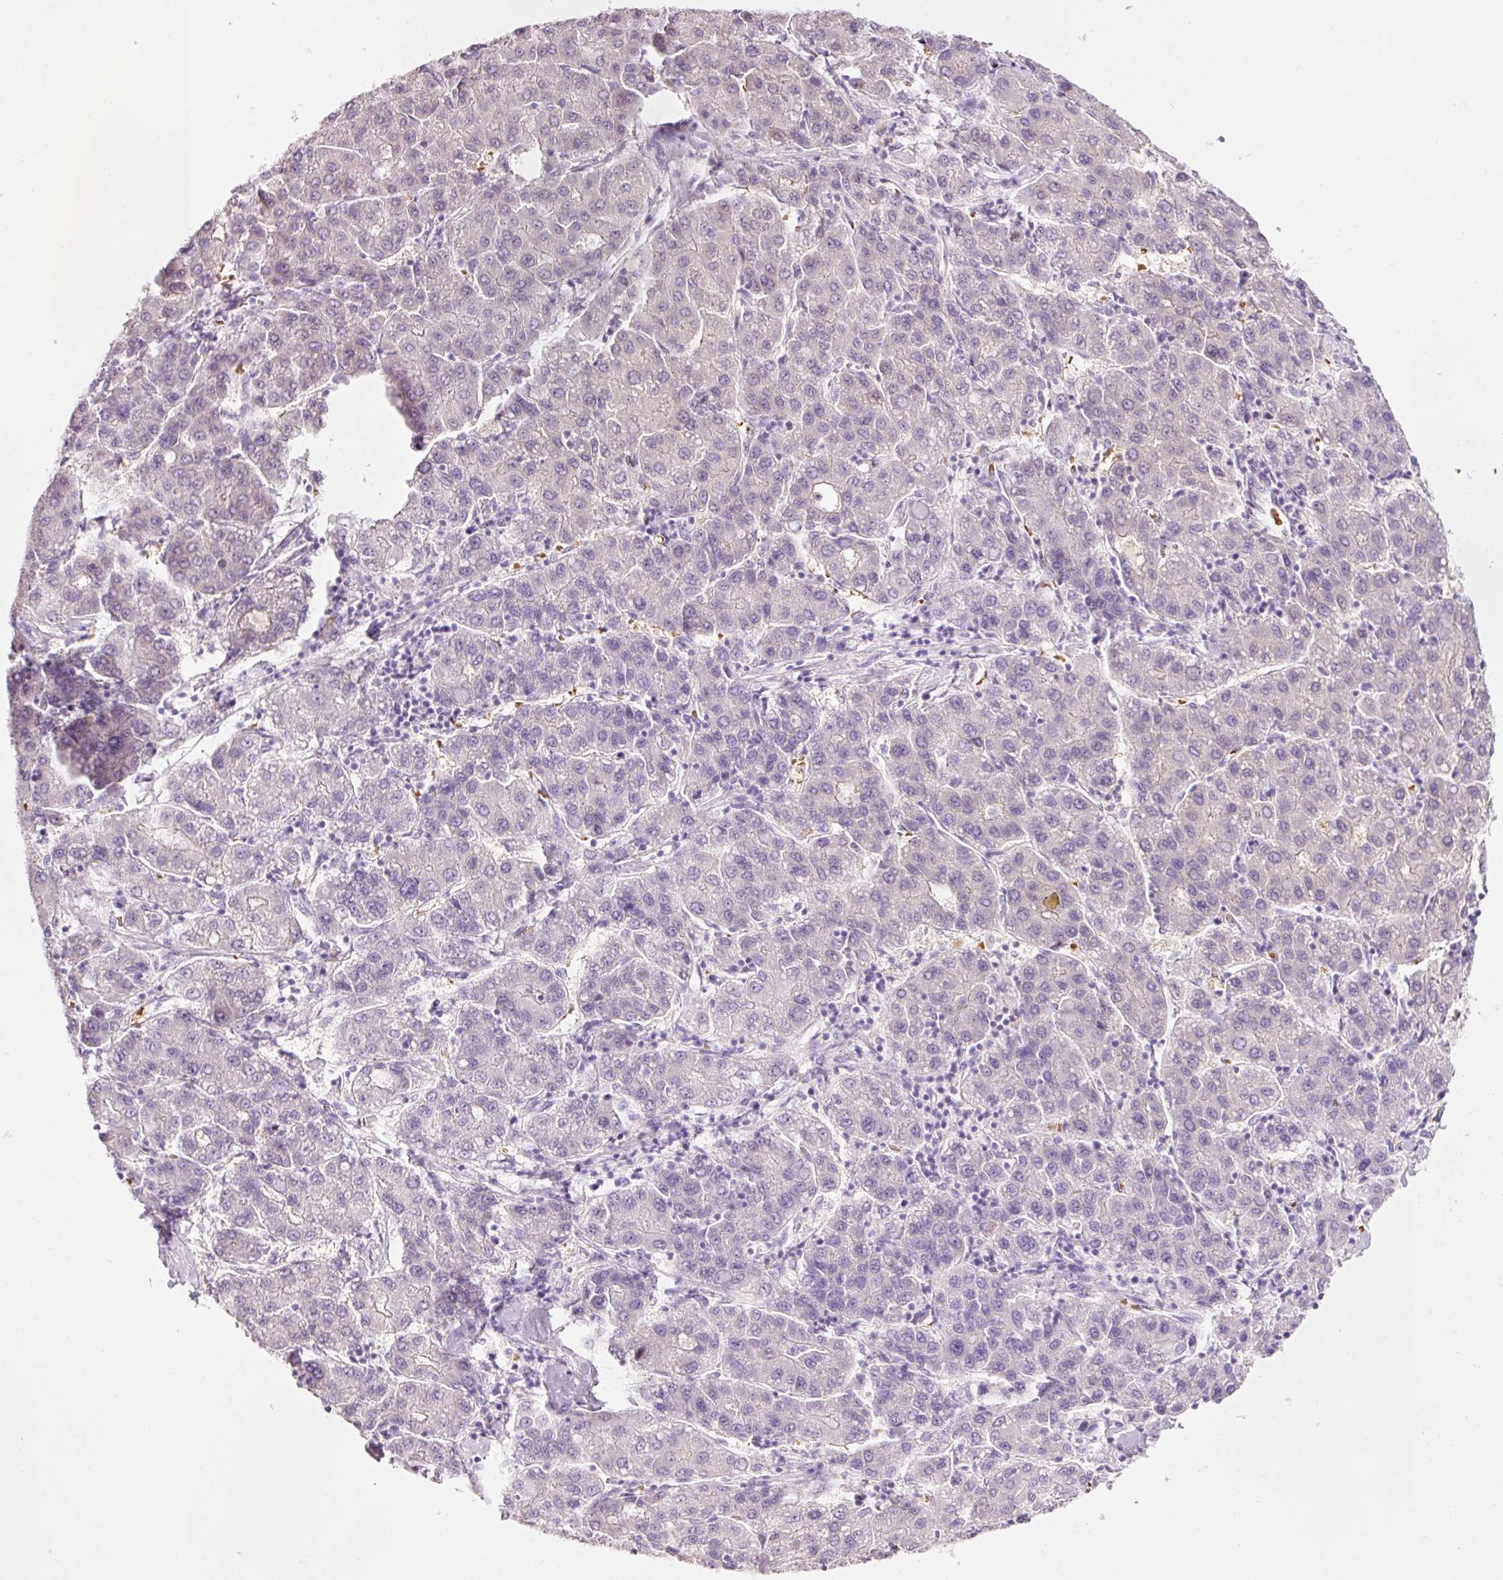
{"staining": {"intensity": "negative", "quantity": "none", "location": "none"}, "tissue": "liver cancer", "cell_type": "Tumor cells", "image_type": "cancer", "snomed": [{"axis": "morphology", "description": "Carcinoma, Hepatocellular, NOS"}, {"axis": "topography", "description": "Liver"}], "caption": "IHC image of neoplastic tissue: liver cancer (hepatocellular carcinoma) stained with DAB (3,3'-diaminobenzidine) reveals no significant protein staining in tumor cells.", "gene": "DHRS11", "patient": {"sex": "male", "age": 65}}